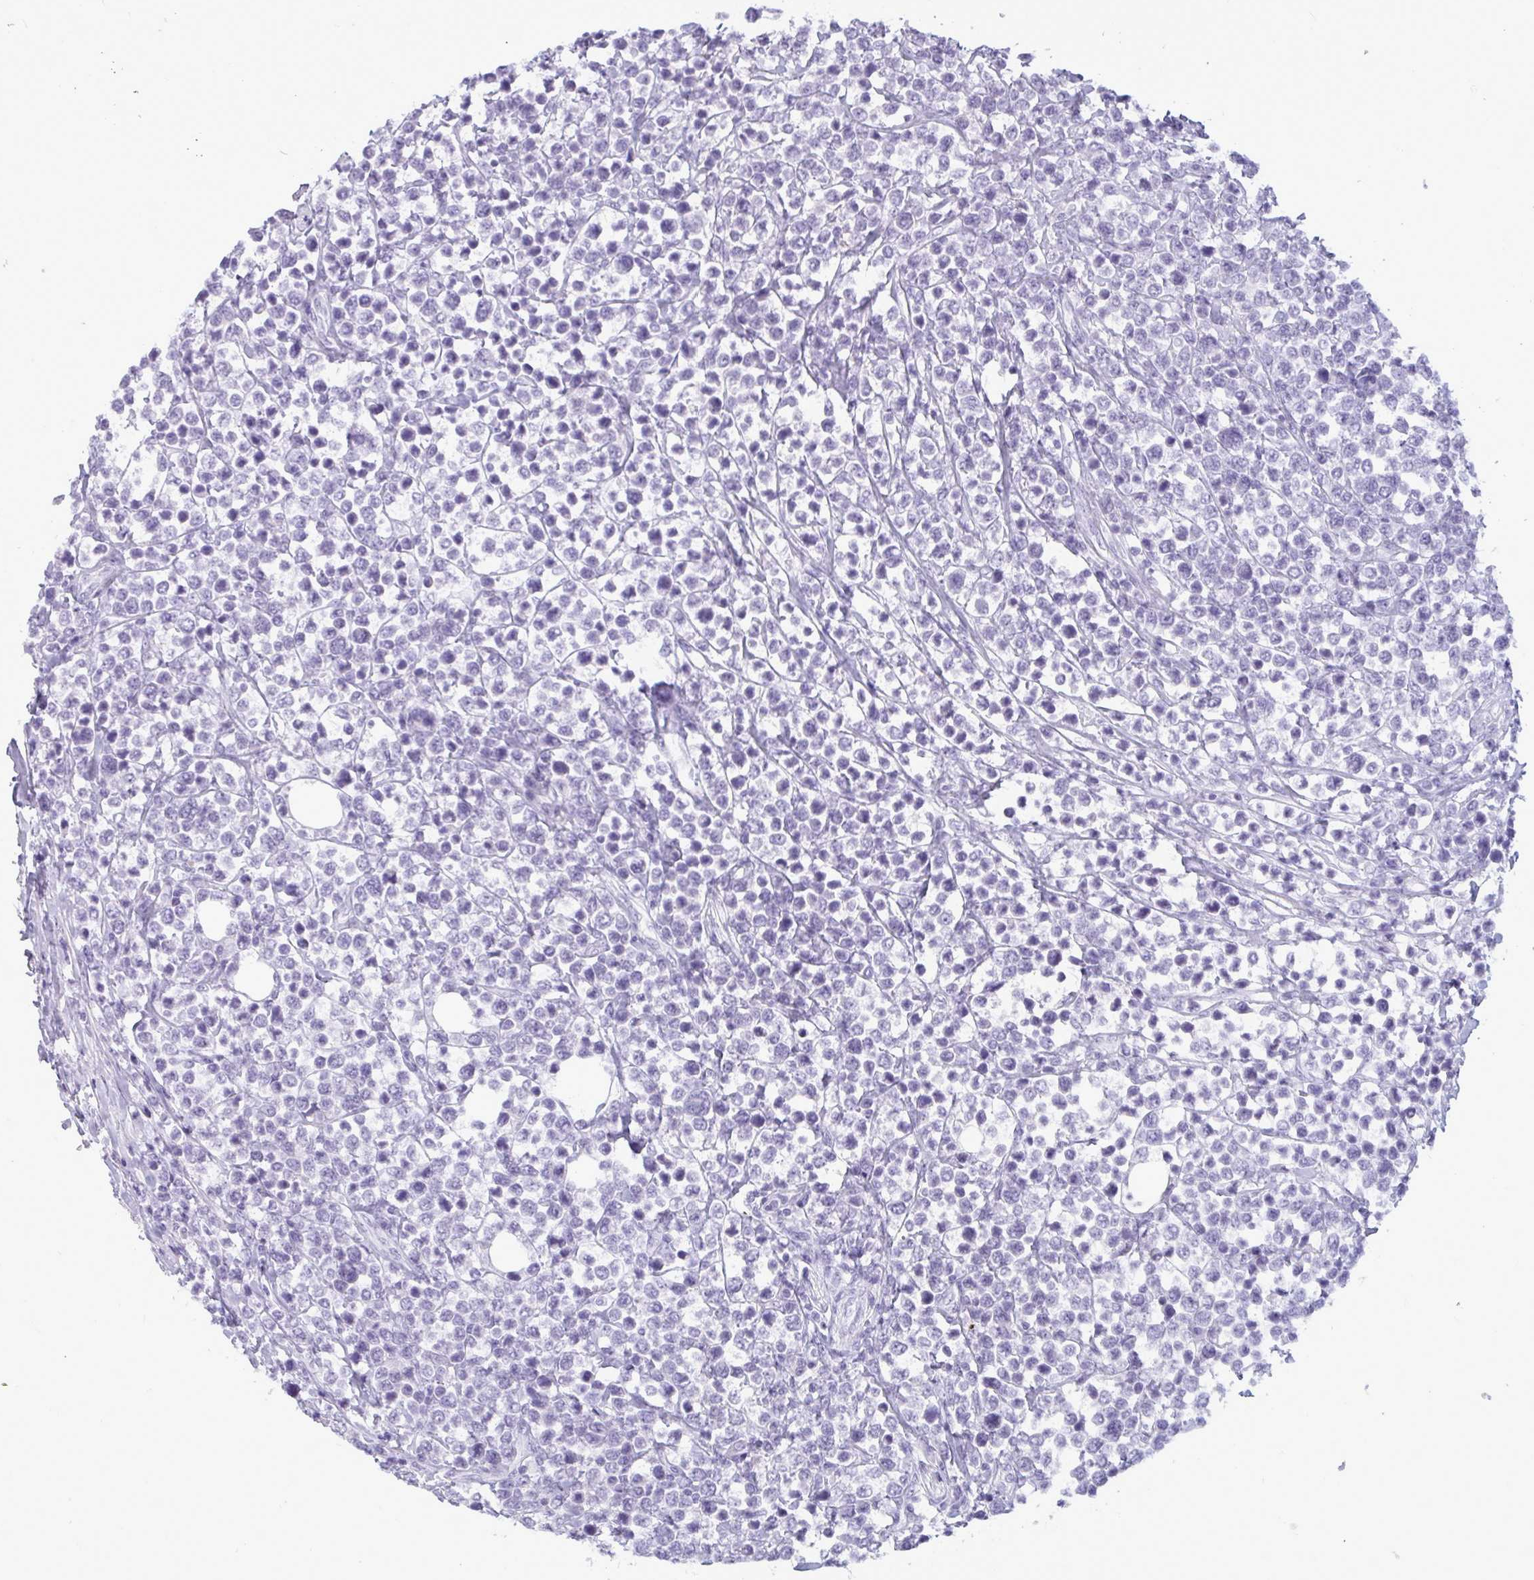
{"staining": {"intensity": "negative", "quantity": "none", "location": "none"}, "tissue": "lymphoma", "cell_type": "Tumor cells", "image_type": "cancer", "snomed": [{"axis": "morphology", "description": "Malignant lymphoma, non-Hodgkin's type, High grade"}, {"axis": "topography", "description": "Soft tissue"}], "caption": "Immunohistochemistry (IHC) photomicrograph of human lymphoma stained for a protein (brown), which demonstrates no expression in tumor cells. Brightfield microscopy of immunohistochemistry (IHC) stained with DAB (3,3'-diaminobenzidine) (brown) and hematoxylin (blue), captured at high magnification.", "gene": "BBS10", "patient": {"sex": "female", "age": 56}}